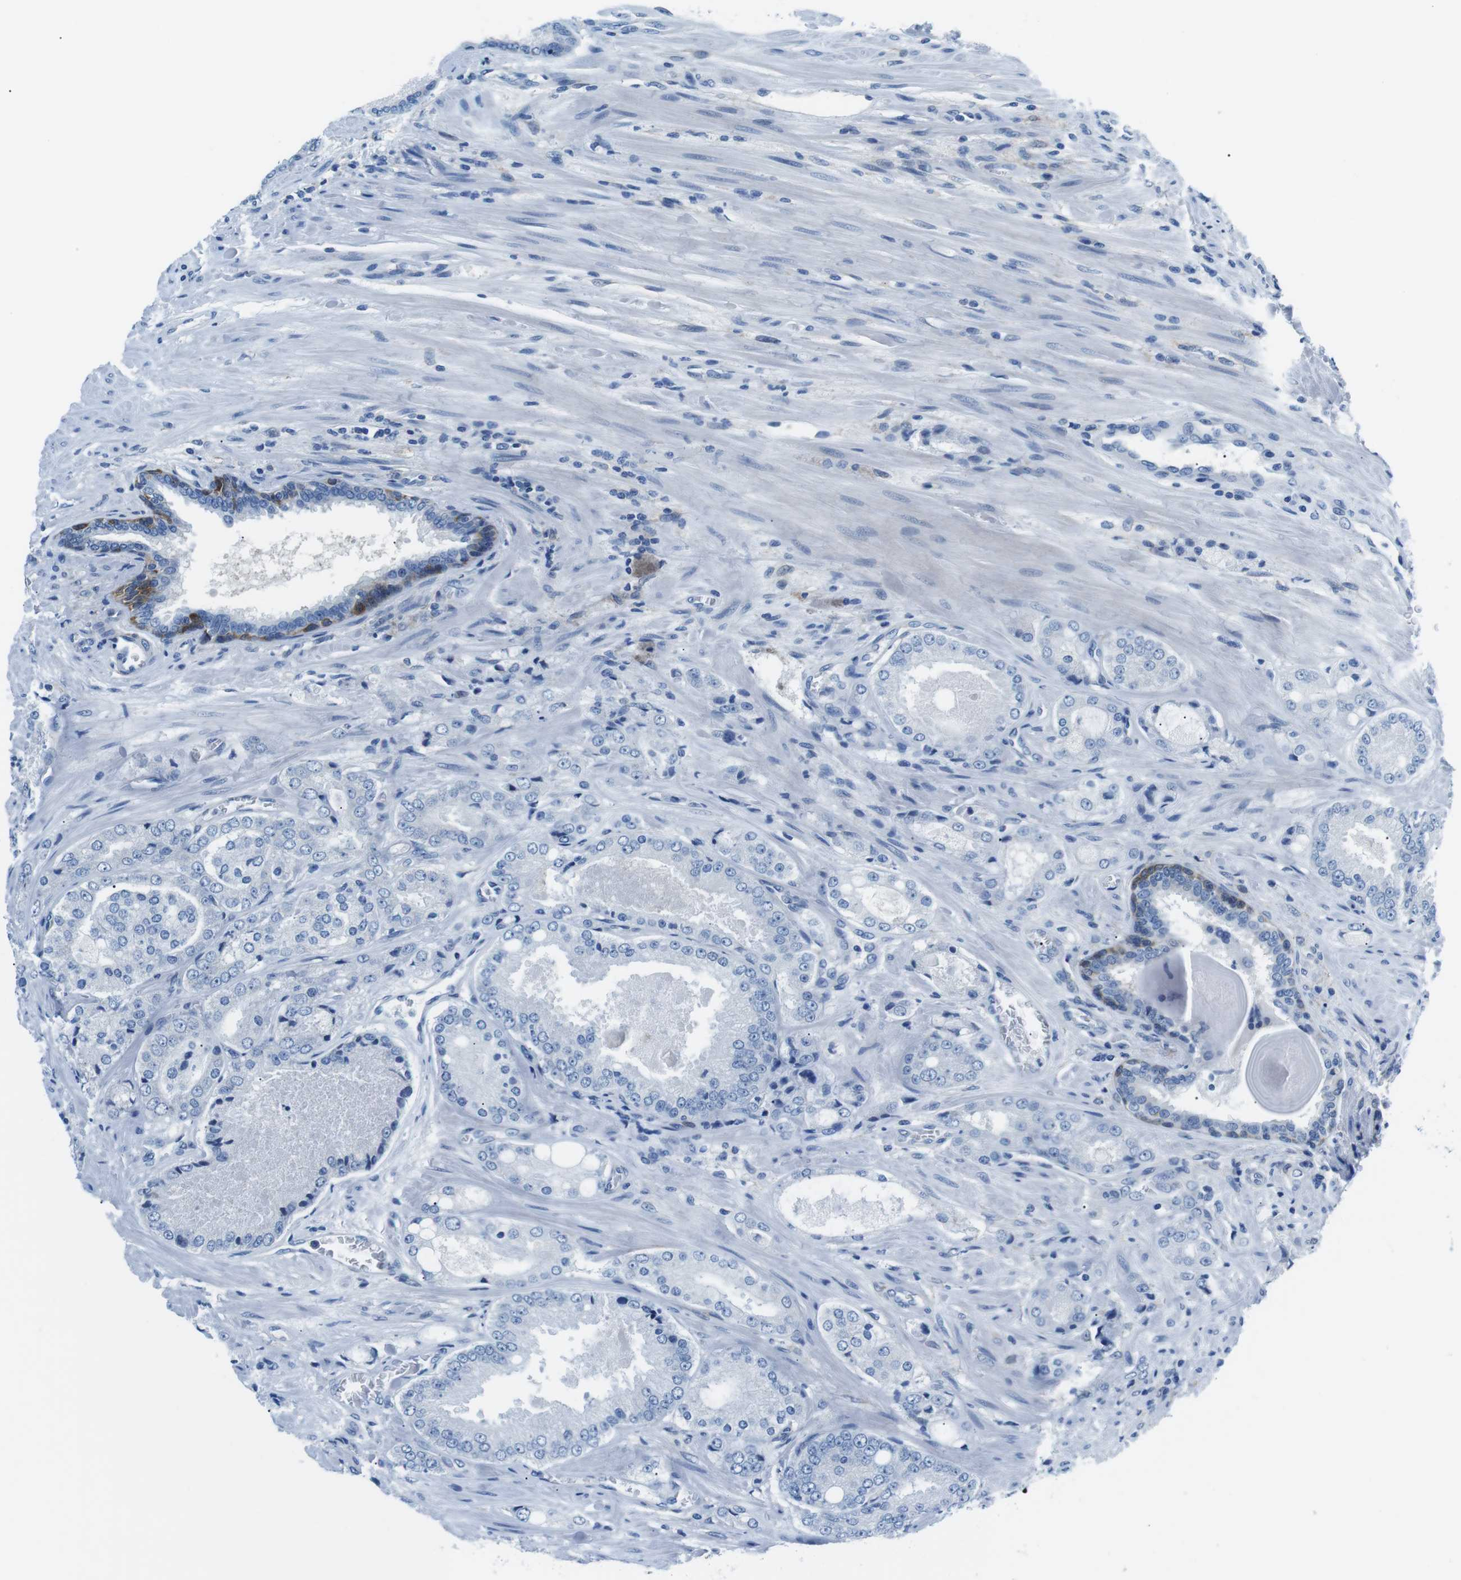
{"staining": {"intensity": "negative", "quantity": "none", "location": "none"}, "tissue": "prostate cancer", "cell_type": "Tumor cells", "image_type": "cancer", "snomed": [{"axis": "morphology", "description": "Adenocarcinoma, High grade"}, {"axis": "topography", "description": "Prostate"}], "caption": "Immunohistochemical staining of human prostate cancer shows no significant staining in tumor cells. (DAB IHC, high magnification).", "gene": "PHLDA1", "patient": {"sex": "male", "age": 65}}